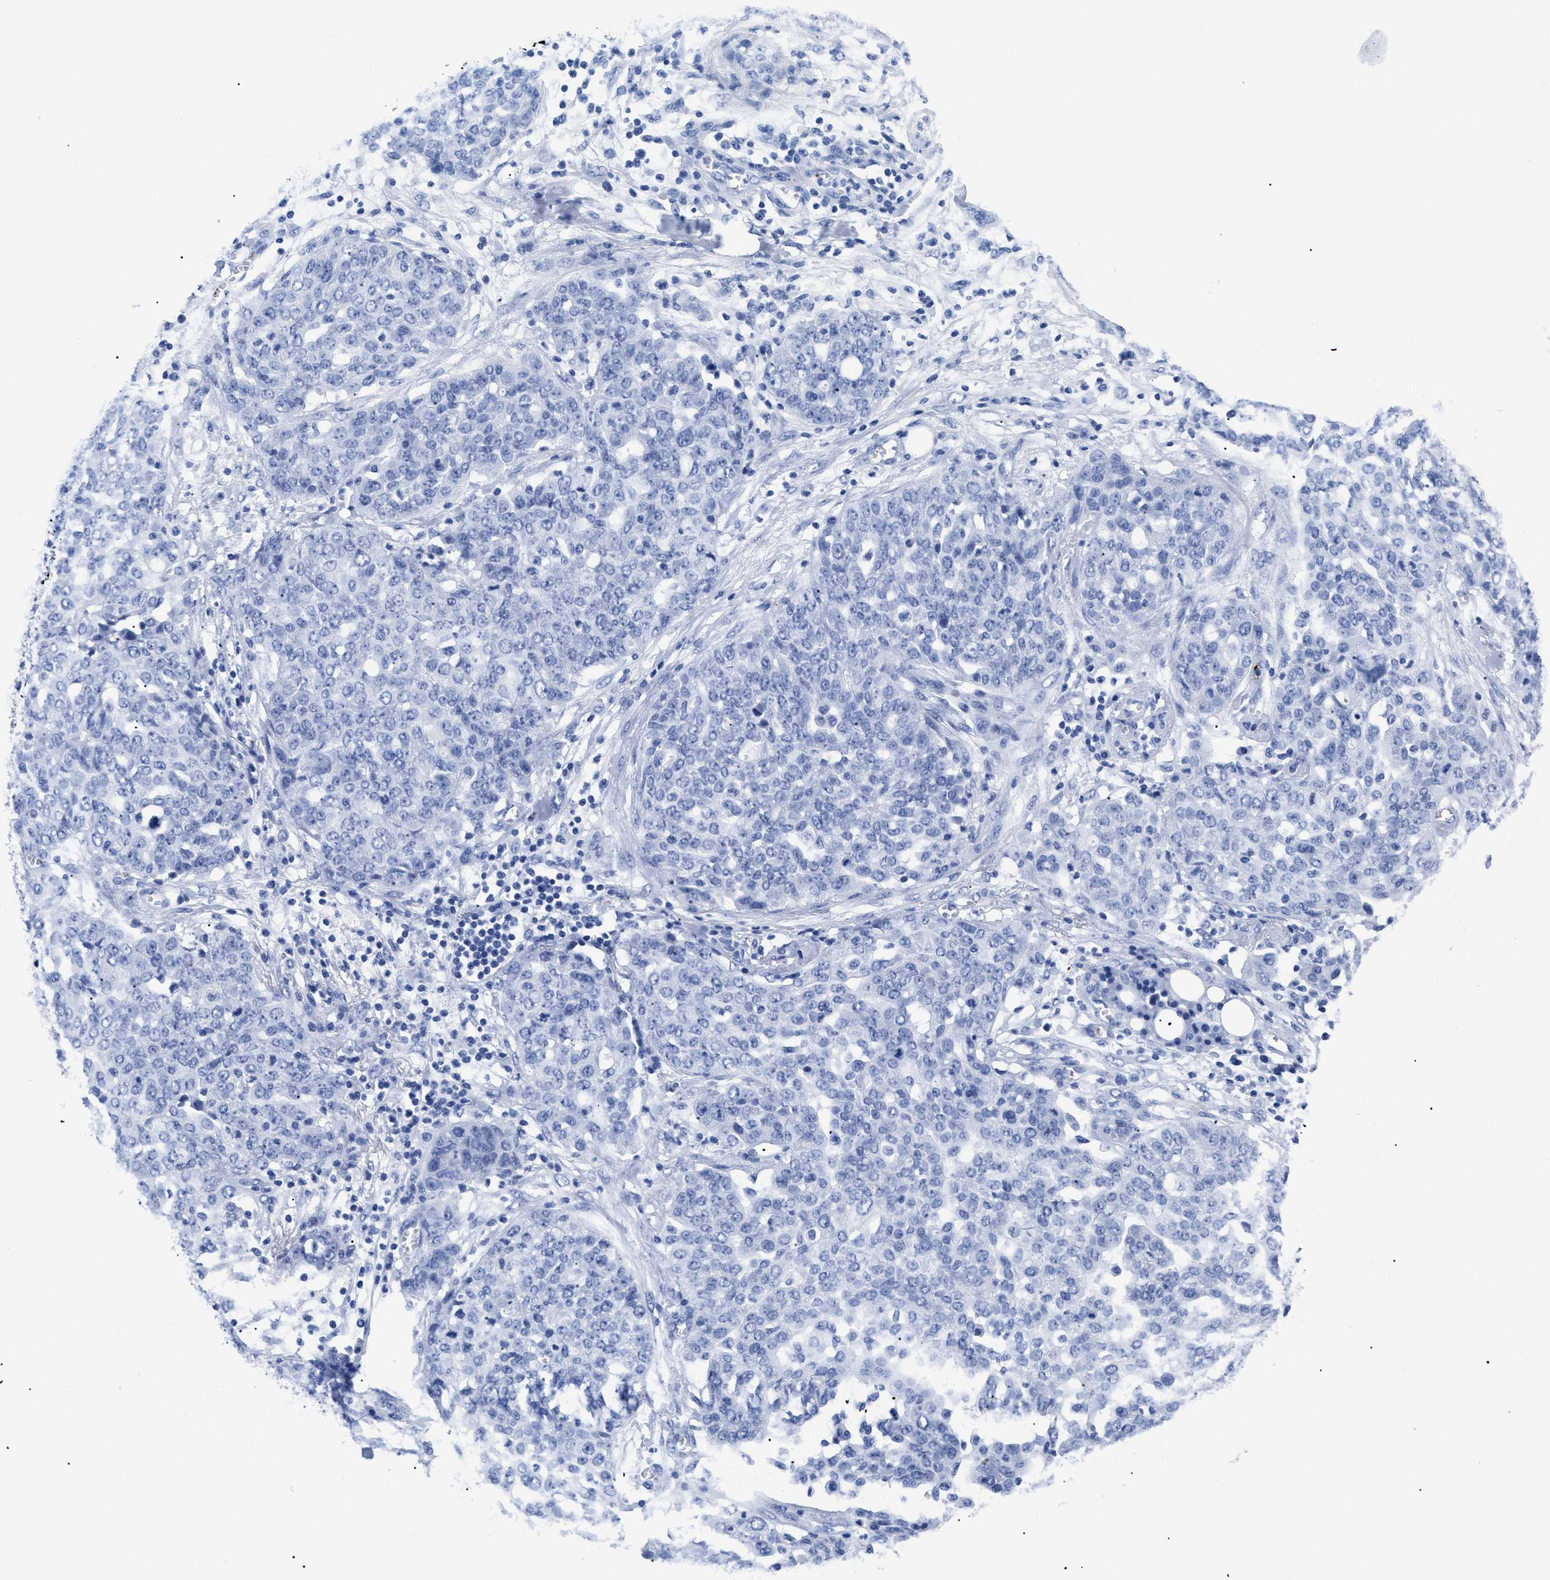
{"staining": {"intensity": "negative", "quantity": "none", "location": "none"}, "tissue": "ovarian cancer", "cell_type": "Tumor cells", "image_type": "cancer", "snomed": [{"axis": "morphology", "description": "Cystadenocarcinoma, serous, NOS"}, {"axis": "topography", "description": "Soft tissue"}, {"axis": "topography", "description": "Ovary"}], "caption": "Immunohistochemistry histopathology image of neoplastic tissue: human ovarian cancer stained with DAB (3,3'-diaminobenzidine) reveals no significant protein expression in tumor cells. (DAB IHC with hematoxylin counter stain).", "gene": "TREML1", "patient": {"sex": "female", "age": 57}}